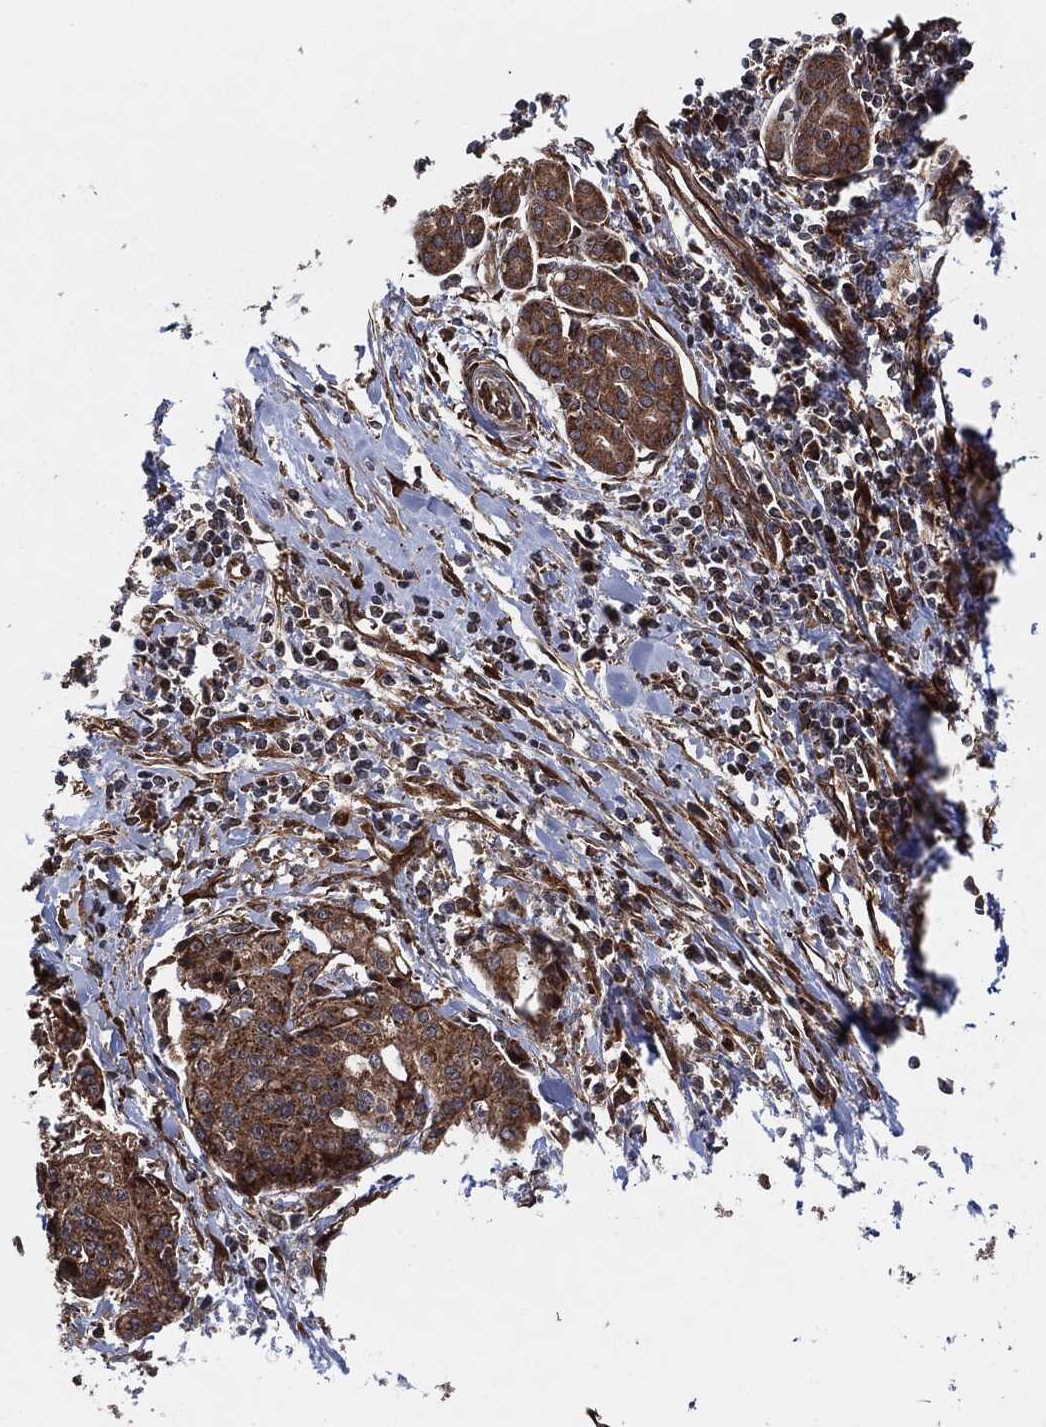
{"staining": {"intensity": "moderate", "quantity": ">75%", "location": "cytoplasmic/membranous"}, "tissue": "pancreatic cancer", "cell_type": "Tumor cells", "image_type": "cancer", "snomed": [{"axis": "morphology", "description": "Adenocarcinoma, NOS"}, {"axis": "topography", "description": "Pancreas"}], "caption": "Brown immunohistochemical staining in human pancreatic cancer demonstrates moderate cytoplasmic/membranous staining in approximately >75% of tumor cells.", "gene": "BCAR1", "patient": {"sex": "male", "age": 64}}